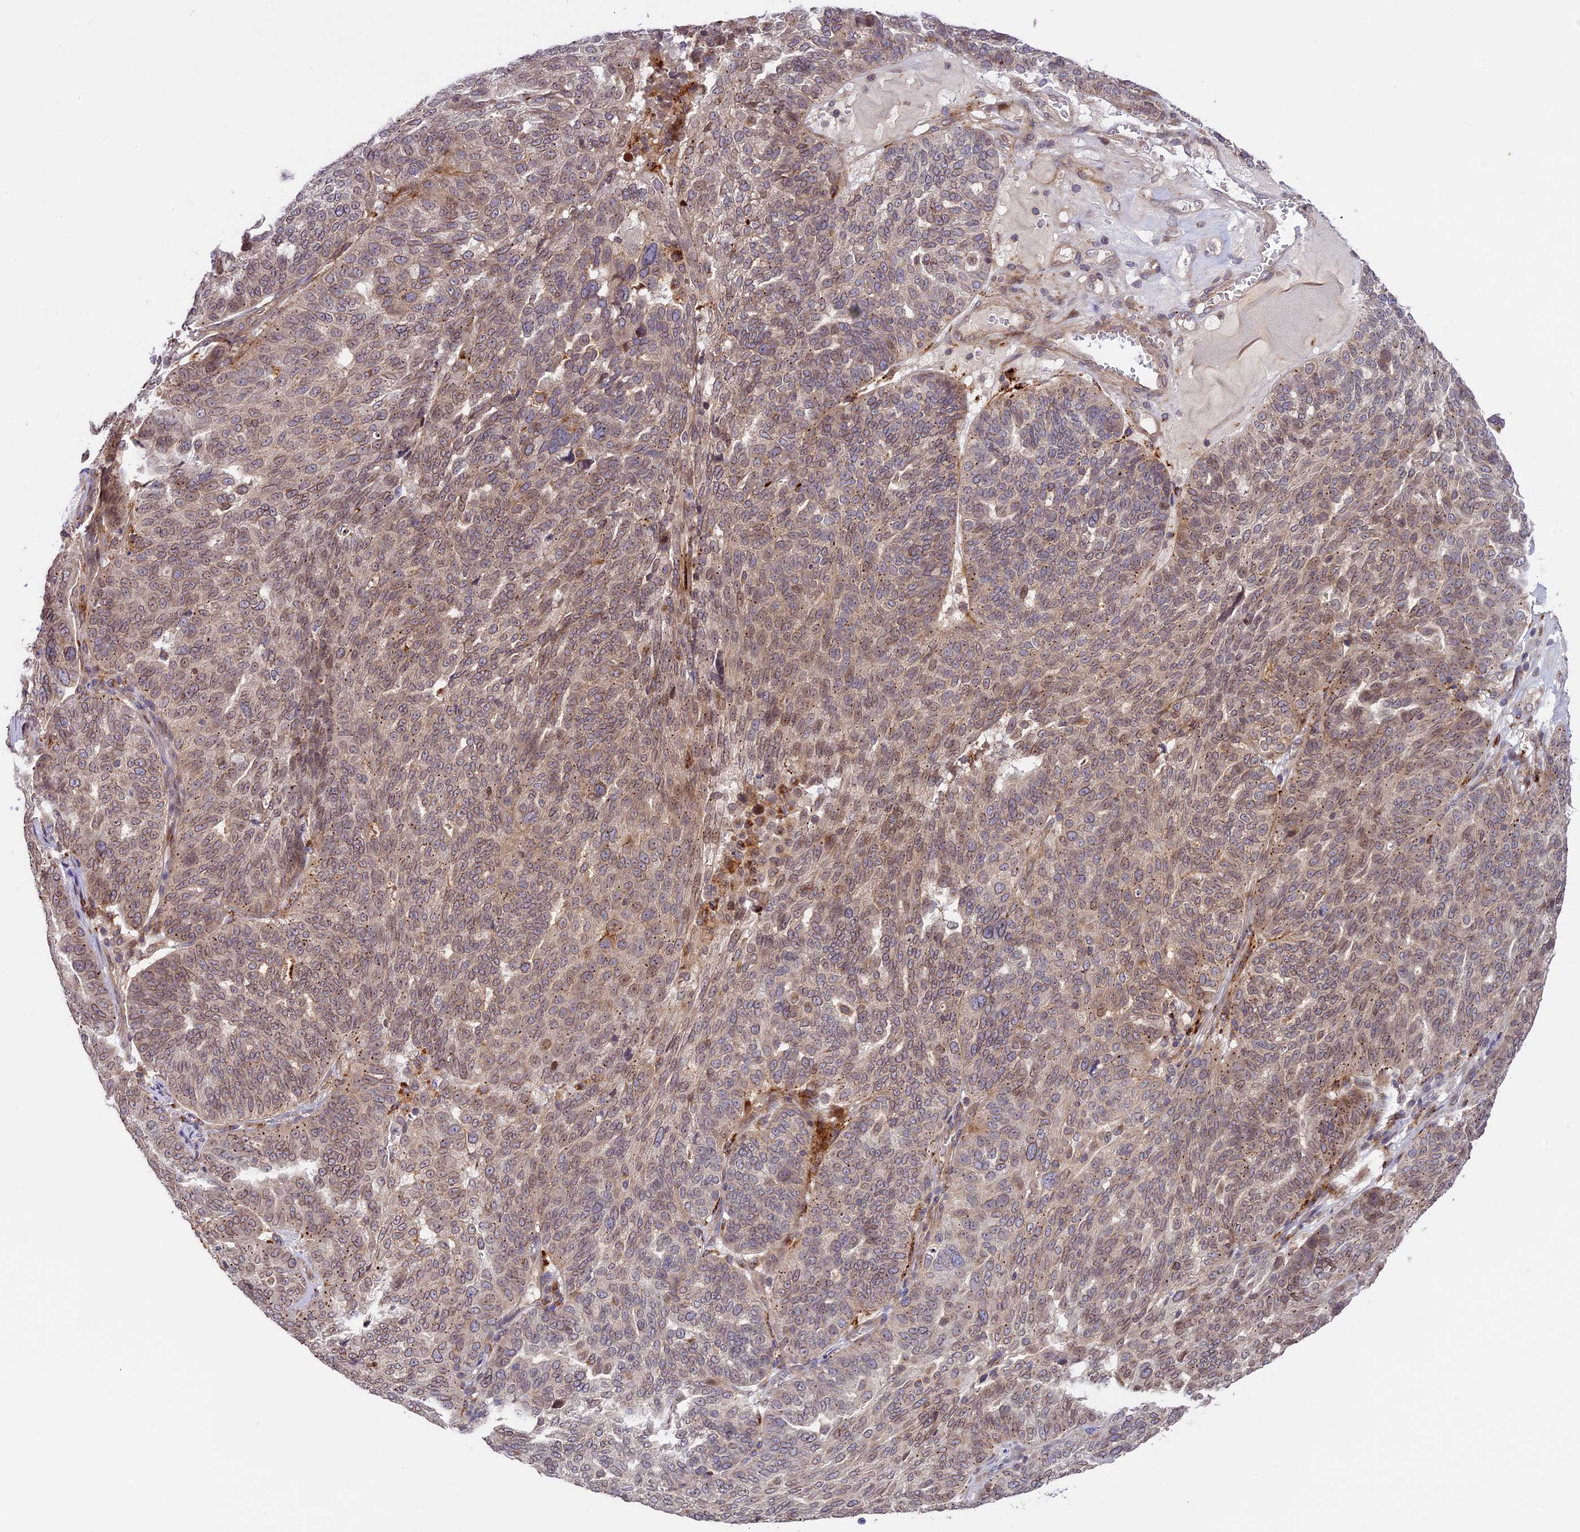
{"staining": {"intensity": "weak", "quantity": ">75%", "location": "cytoplasmic/membranous,nuclear"}, "tissue": "ovarian cancer", "cell_type": "Tumor cells", "image_type": "cancer", "snomed": [{"axis": "morphology", "description": "Cystadenocarcinoma, serous, NOS"}, {"axis": "topography", "description": "Ovary"}], "caption": "Immunohistochemical staining of human ovarian cancer shows weak cytoplasmic/membranous and nuclear protein staining in about >75% of tumor cells. The staining was performed using DAB, with brown indicating positive protein expression. Nuclei are stained blue with hematoxylin.", "gene": "DGKH", "patient": {"sex": "female", "age": 59}}